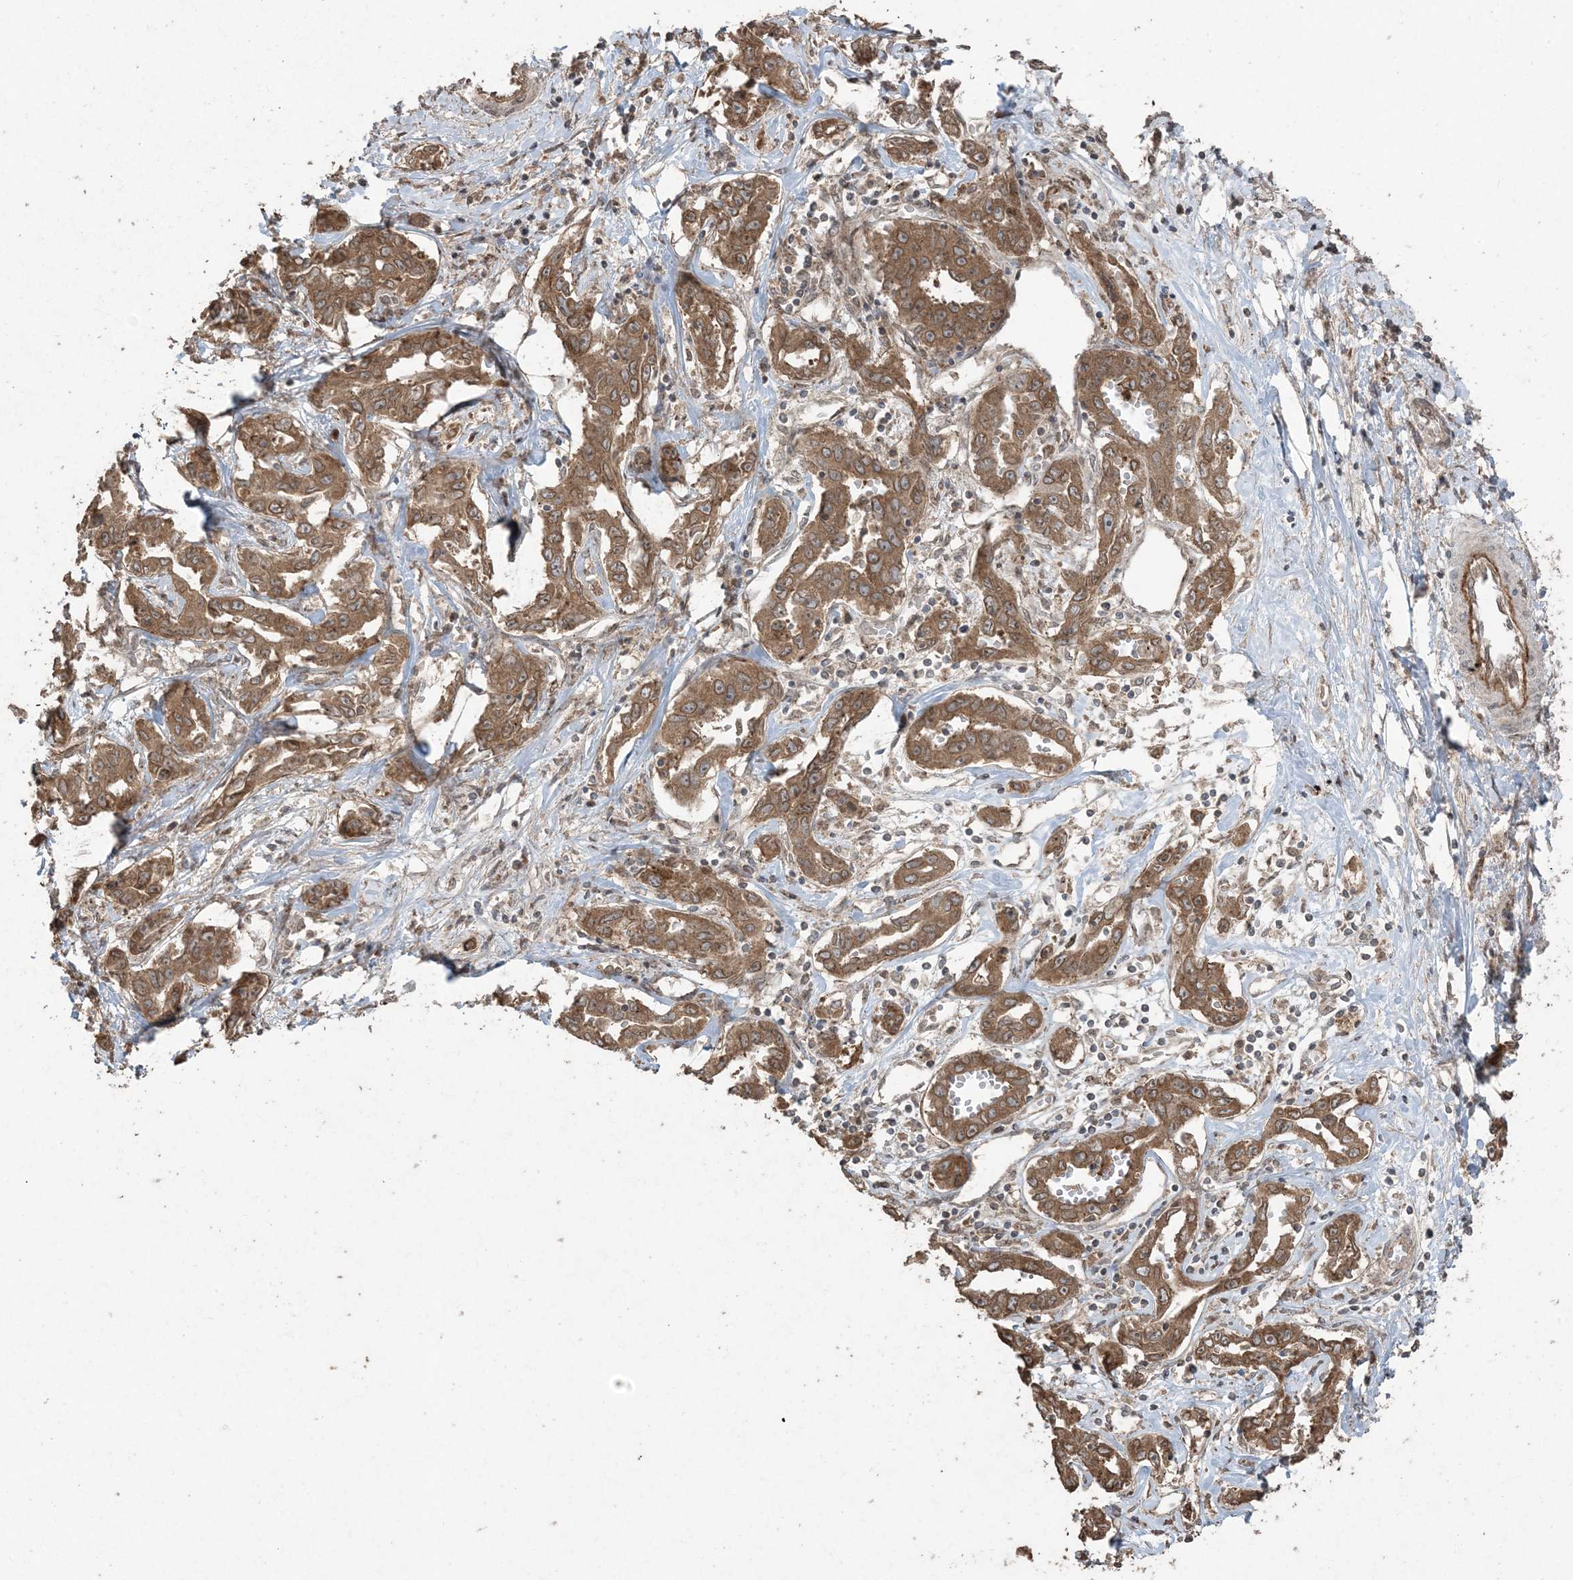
{"staining": {"intensity": "moderate", "quantity": ">75%", "location": "cytoplasmic/membranous"}, "tissue": "liver cancer", "cell_type": "Tumor cells", "image_type": "cancer", "snomed": [{"axis": "morphology", "description": "Cholangiocarcinoma"}, {"axis": "topography", "description": "Liver"}], "caption": "Immunohistochemistry image of neoplastic tissue: liver cancer stained using immunohistochemistry (IHC) reveals medium levels of moderate protein expression localized specifically in the cytoplasmic/membranous of tumor cells, appearing as a cytoplasmic/membranous brown color.", "gene": "DDX19B", "patient": {"sex": "male", "age": 59}}